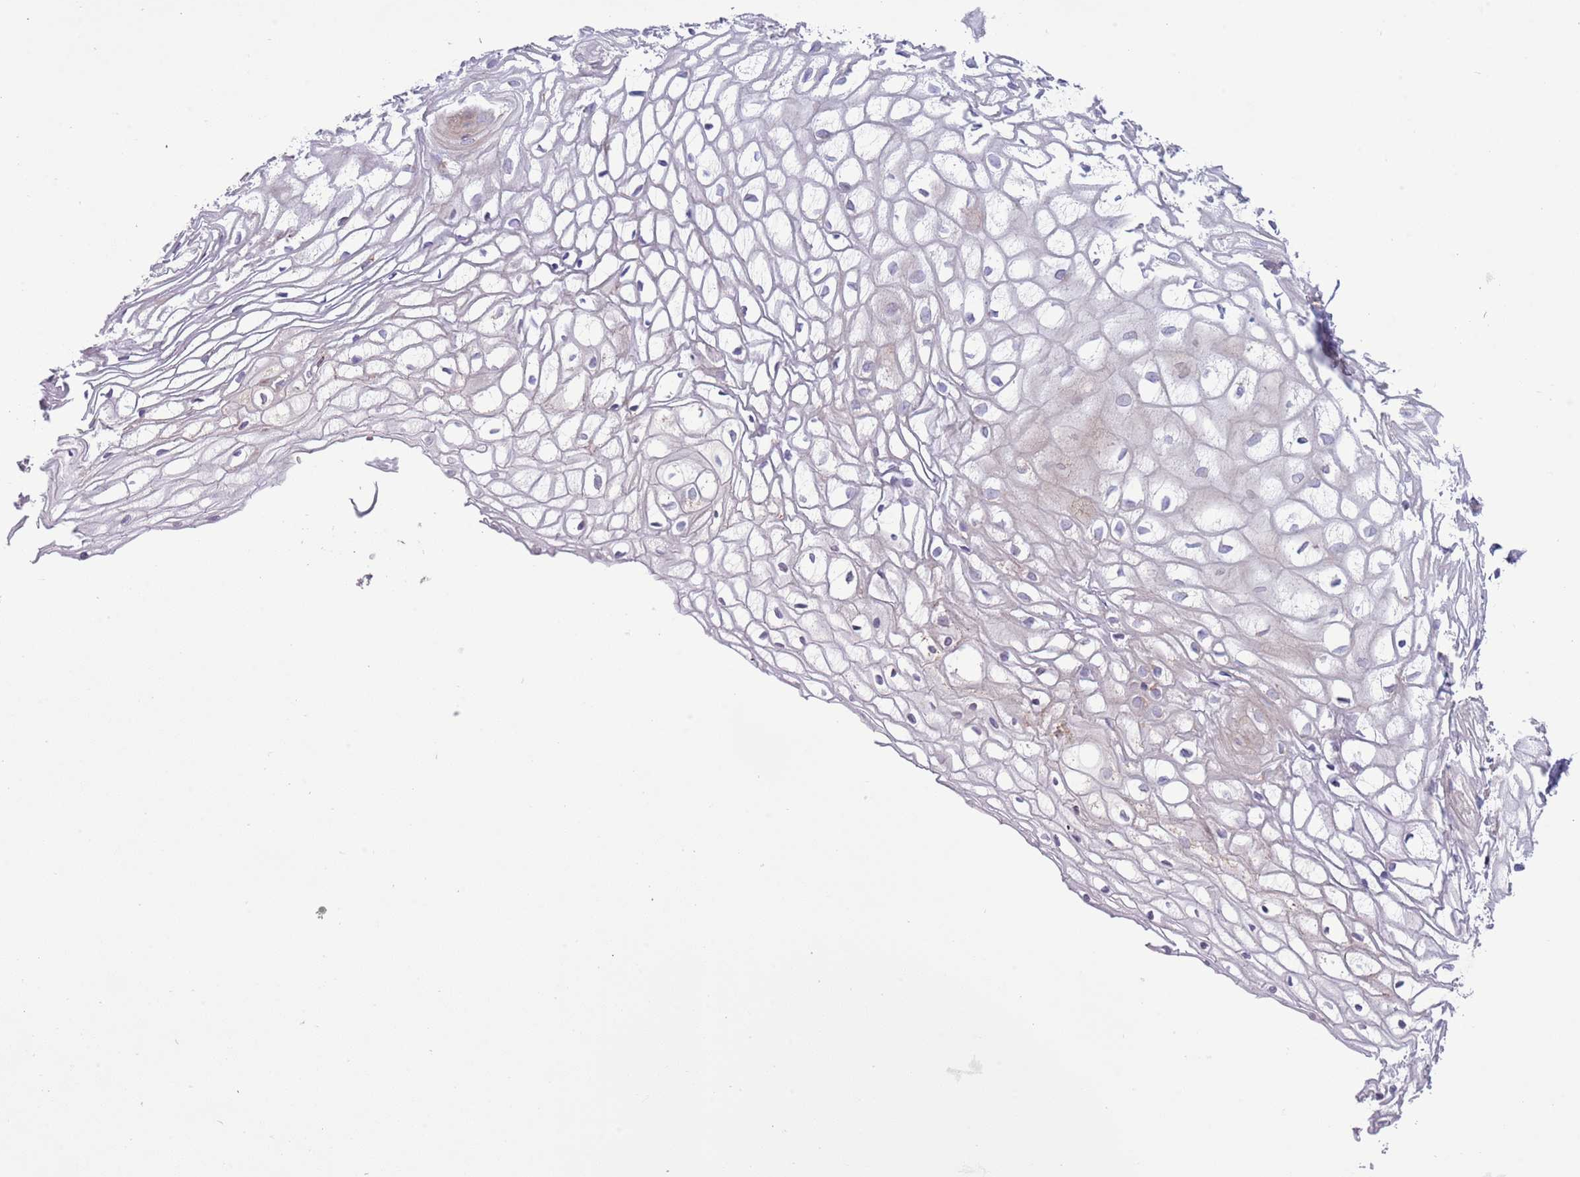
{"staining": {"intensity": "moderate", "quantity": "25%-75%", "location": "cytoplasmic/membranous"}, "tissue": "vagina", "cell_type": "Squamous epithelial cells", "image_type": "normal", "snomed": [{"axis": "morphology", "description": "Normal tissue, NOS"}, {"axis": "topography", "description": "Vagina"}], "caption": "Protein expression analysis of normal vagina displays moderate cytoplasmic/membranous positivity in about 25%-75% of squamous epithelial cells.", "gene": "TOMM5", "patient": {"sex": "female", "age": 34}}